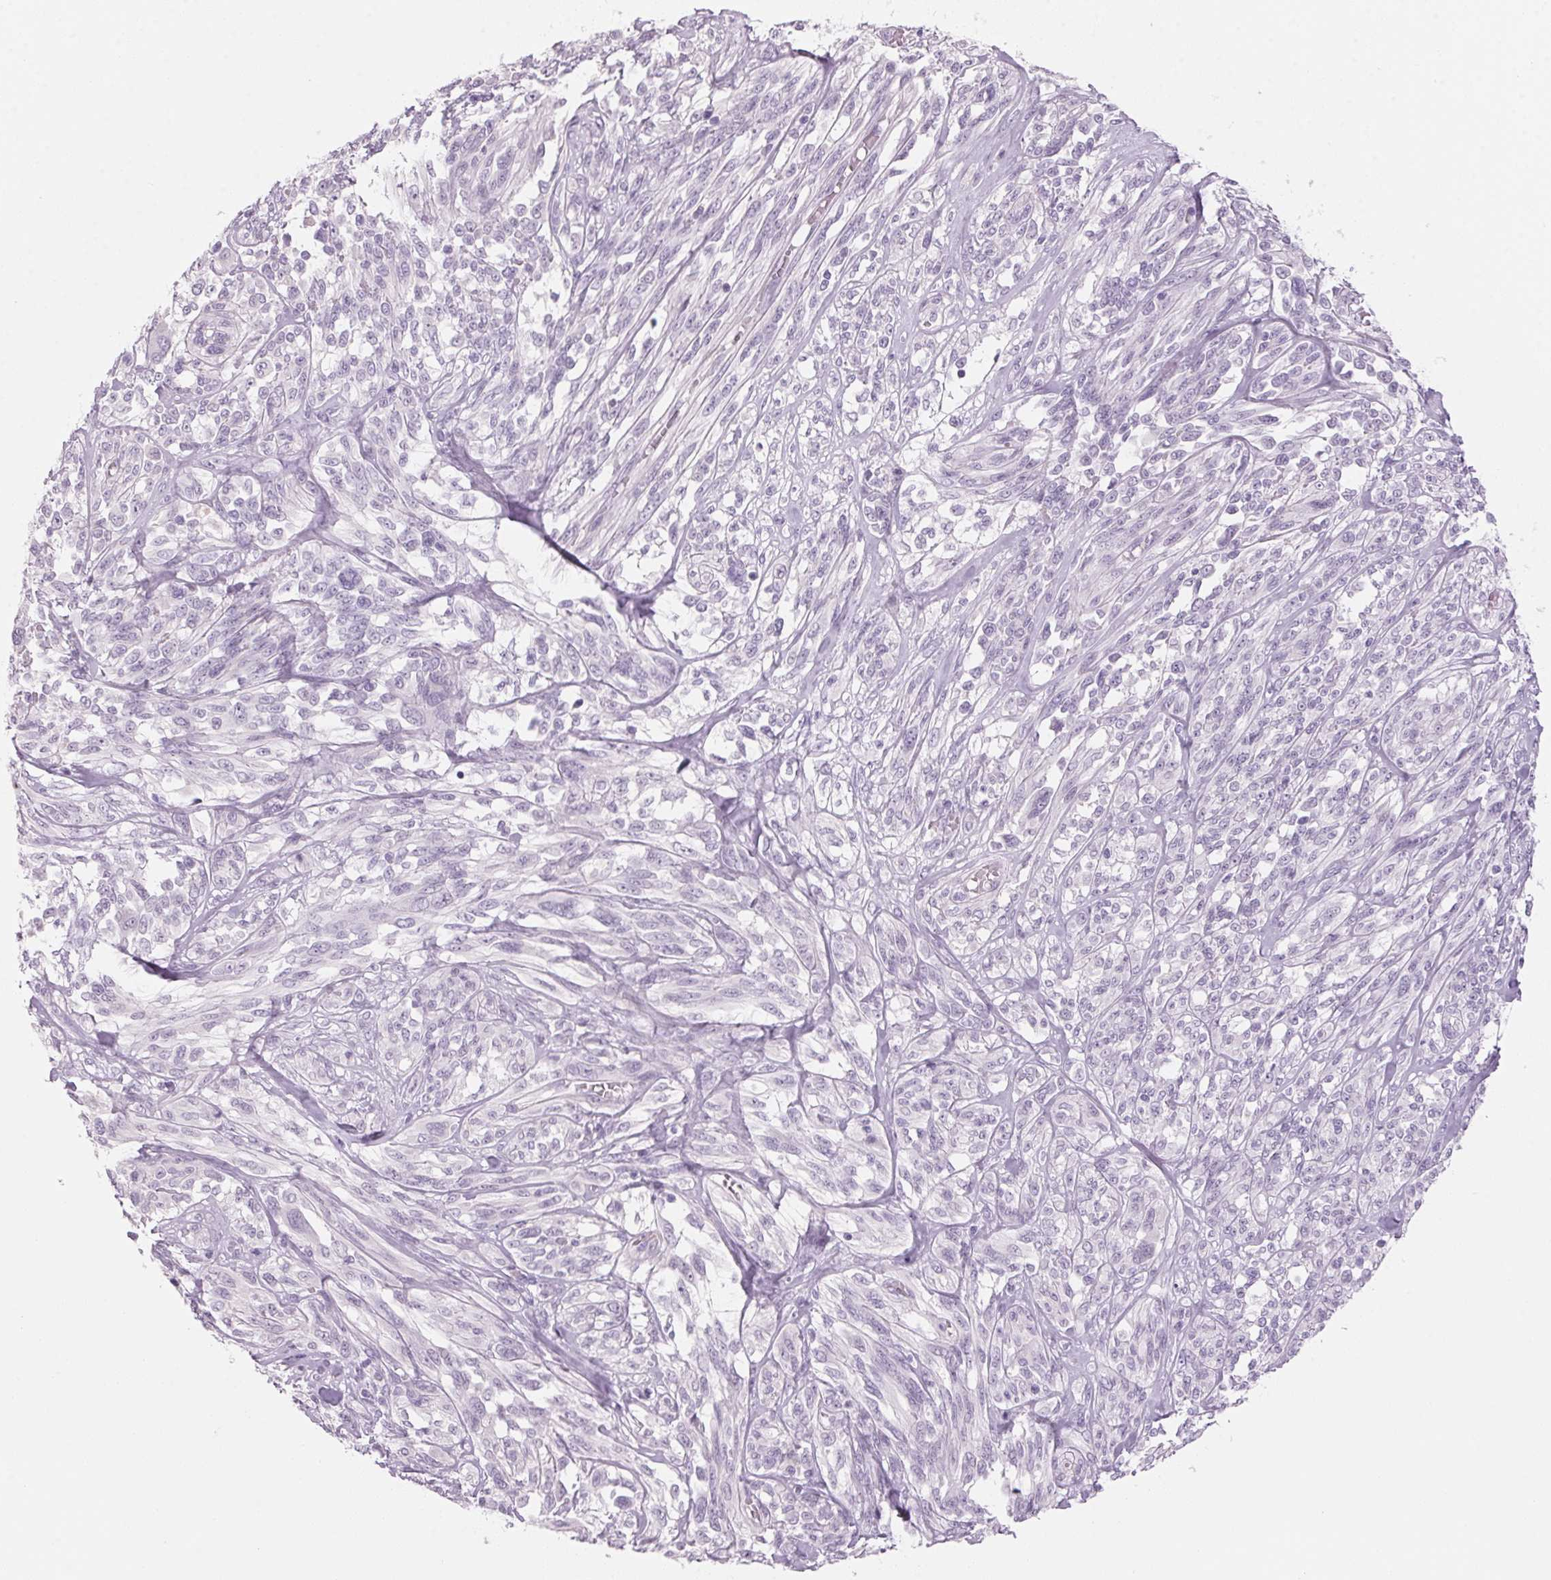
{"staining": {"intensity": "negative", "quantity": "none", "location": "none"}, "tissue": "melanoma", "cell_type": "Tumor cells", "image_type": "cancer", "snomed": [{"axis": "morphology", "description": "Malignant melanoma, NOS"}, {"axis": "topography", "description": "Skin"}], "caption": "Immunohistochemical staining of malignant melanoma displays no significant expression in tumor cells. (Immunohistochemistry, brightfield microscopy, high magnification).", "gene": "ADAM20", "patient": {"sex": "female", "age": 91}}